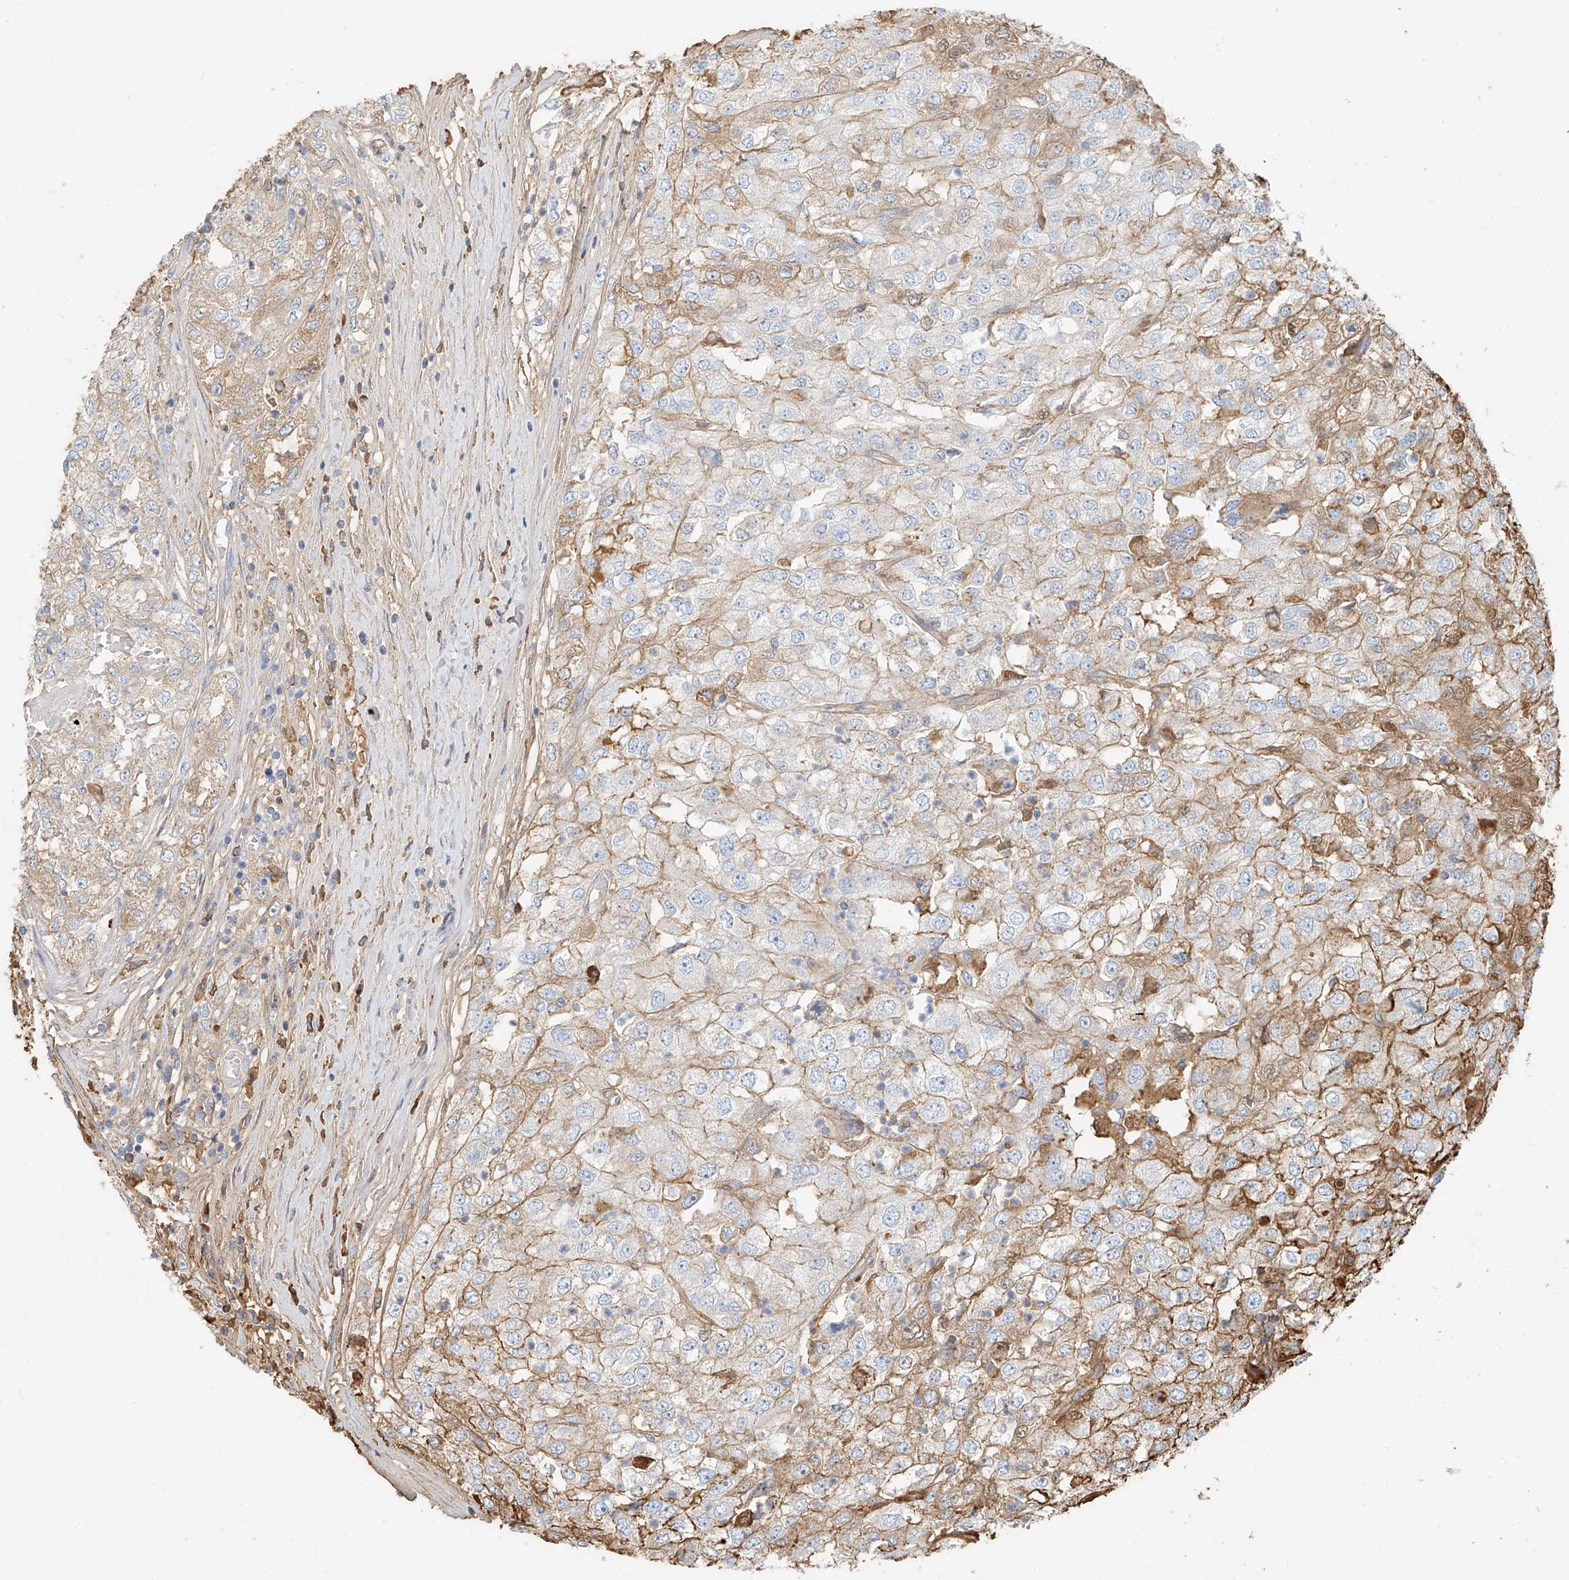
{"staining": {"intensity": "weak", "quantity": "<25%", "location": "cytoplasmic/membranous"}, "tissue": "renal cancer", "cell_type": "Tumor cells", "image_type": "cancer", "snomed": [{"axis": "morphology", "description": "Adenocarcinoma, NOS"}, {"axis": "topography", "description": "Kidney"}], "caption": "Renal adenocarcinoma was stained to show a protein in brown. There is no significant staining in tumor cells.", "gene": "ZFP30", "patient": {"sex": "female", "age": 54}}